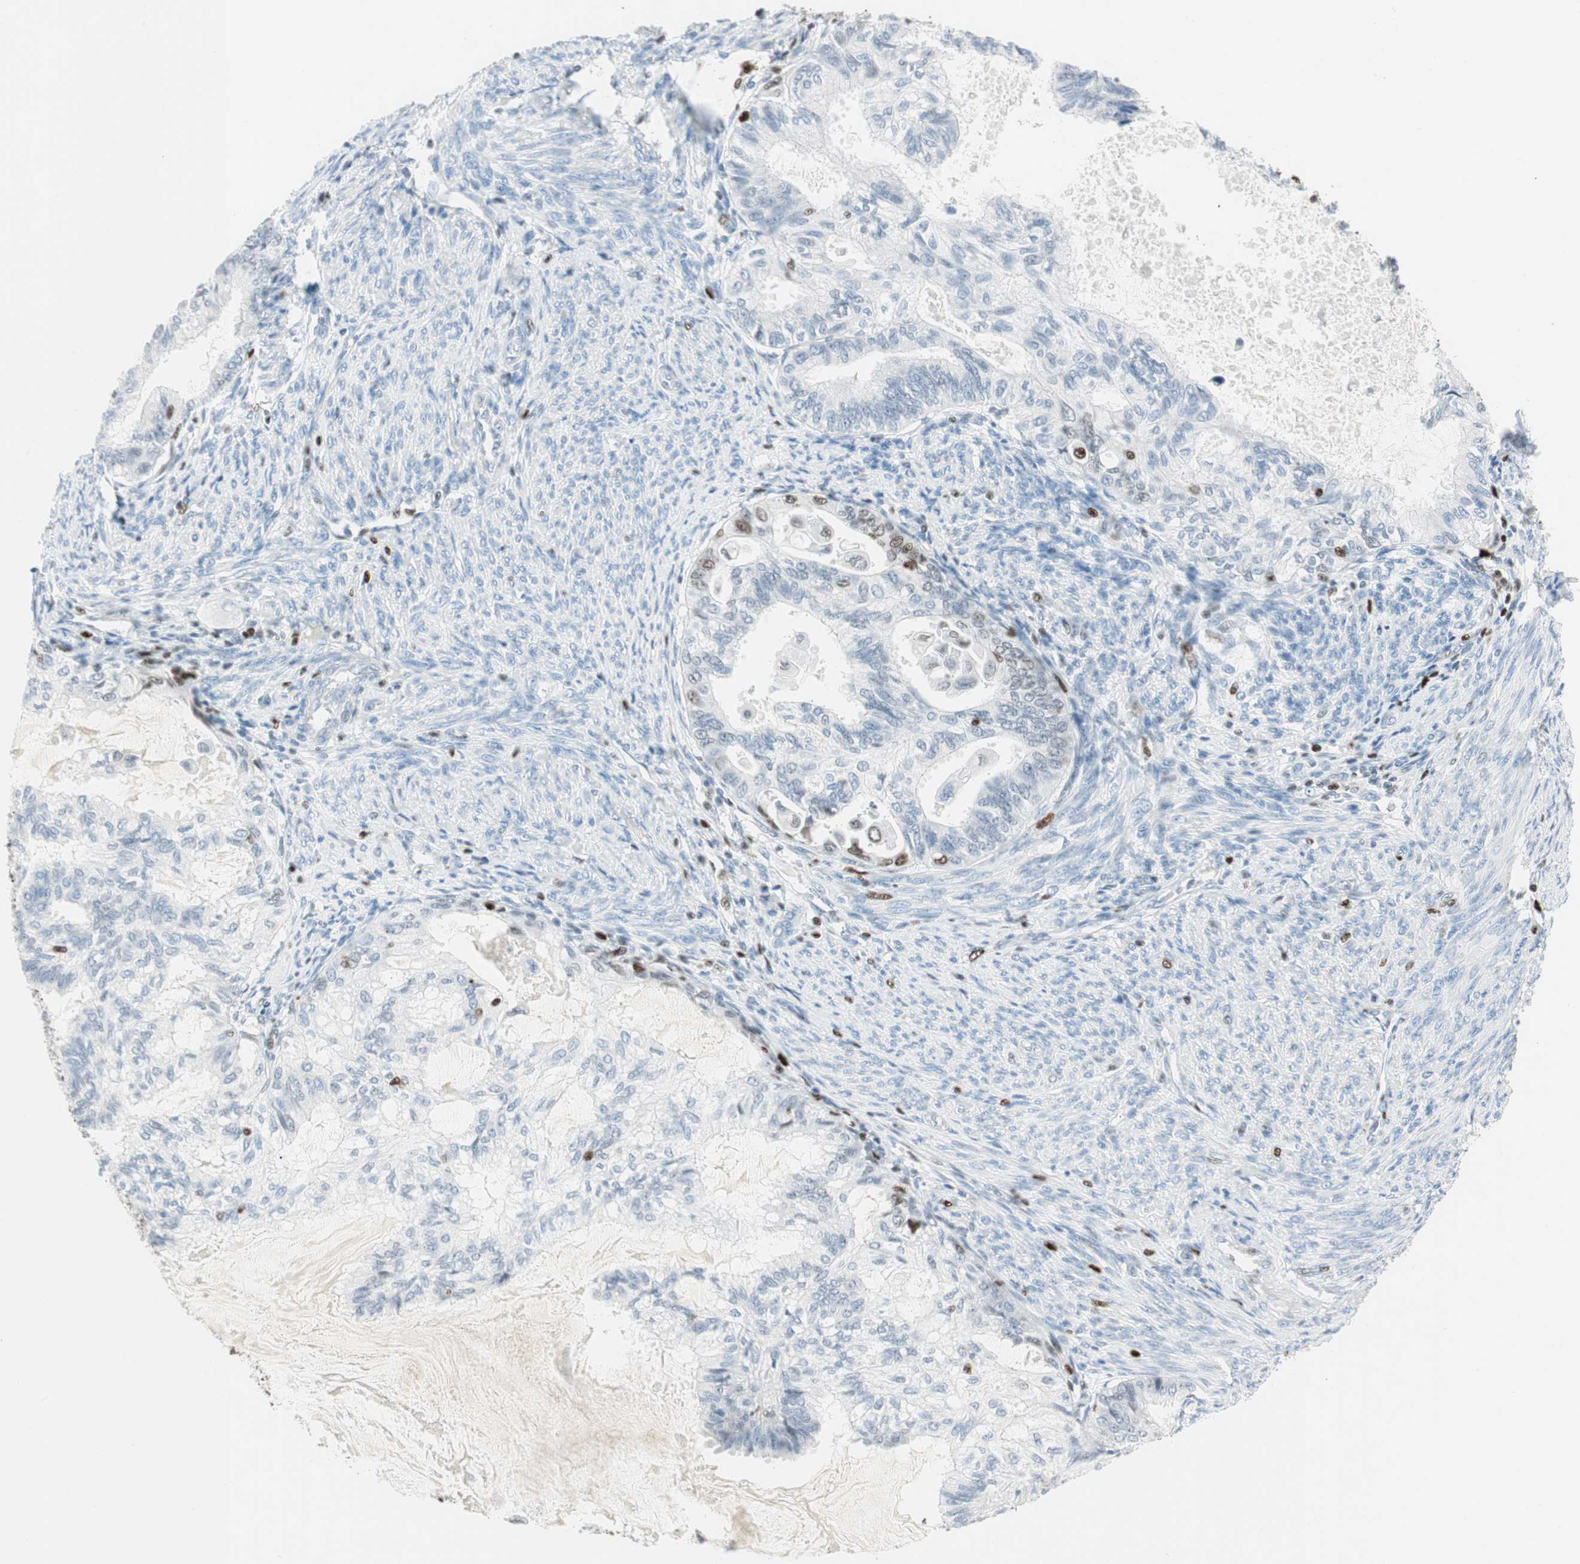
{"staining": {"intensity": "moderate", "quantity": "<25%", "location": "nuclear"}, "tissue": "cervical cancer", "cell_type": "Tumor cells", "image_type": "cancer", "snomed": [{"axis": "morphology", "description": "Normal tissue, NOS"}, {"axis": "morphology", "description": "Adenocarcinoma, NOS"}, {"axis": "topography", "description": "Cervix"}, {"axis": "topography", "description": "Endometrium"}], "caption": "A low amount of moderate nuclear expression is present in about <25% of tumor cells in cervical cancer tissue. (Brightfield microscopy of DAB IHC at high magnification).", "gene": "EZH2", "patient": {"sex": "female", "age": 86}}